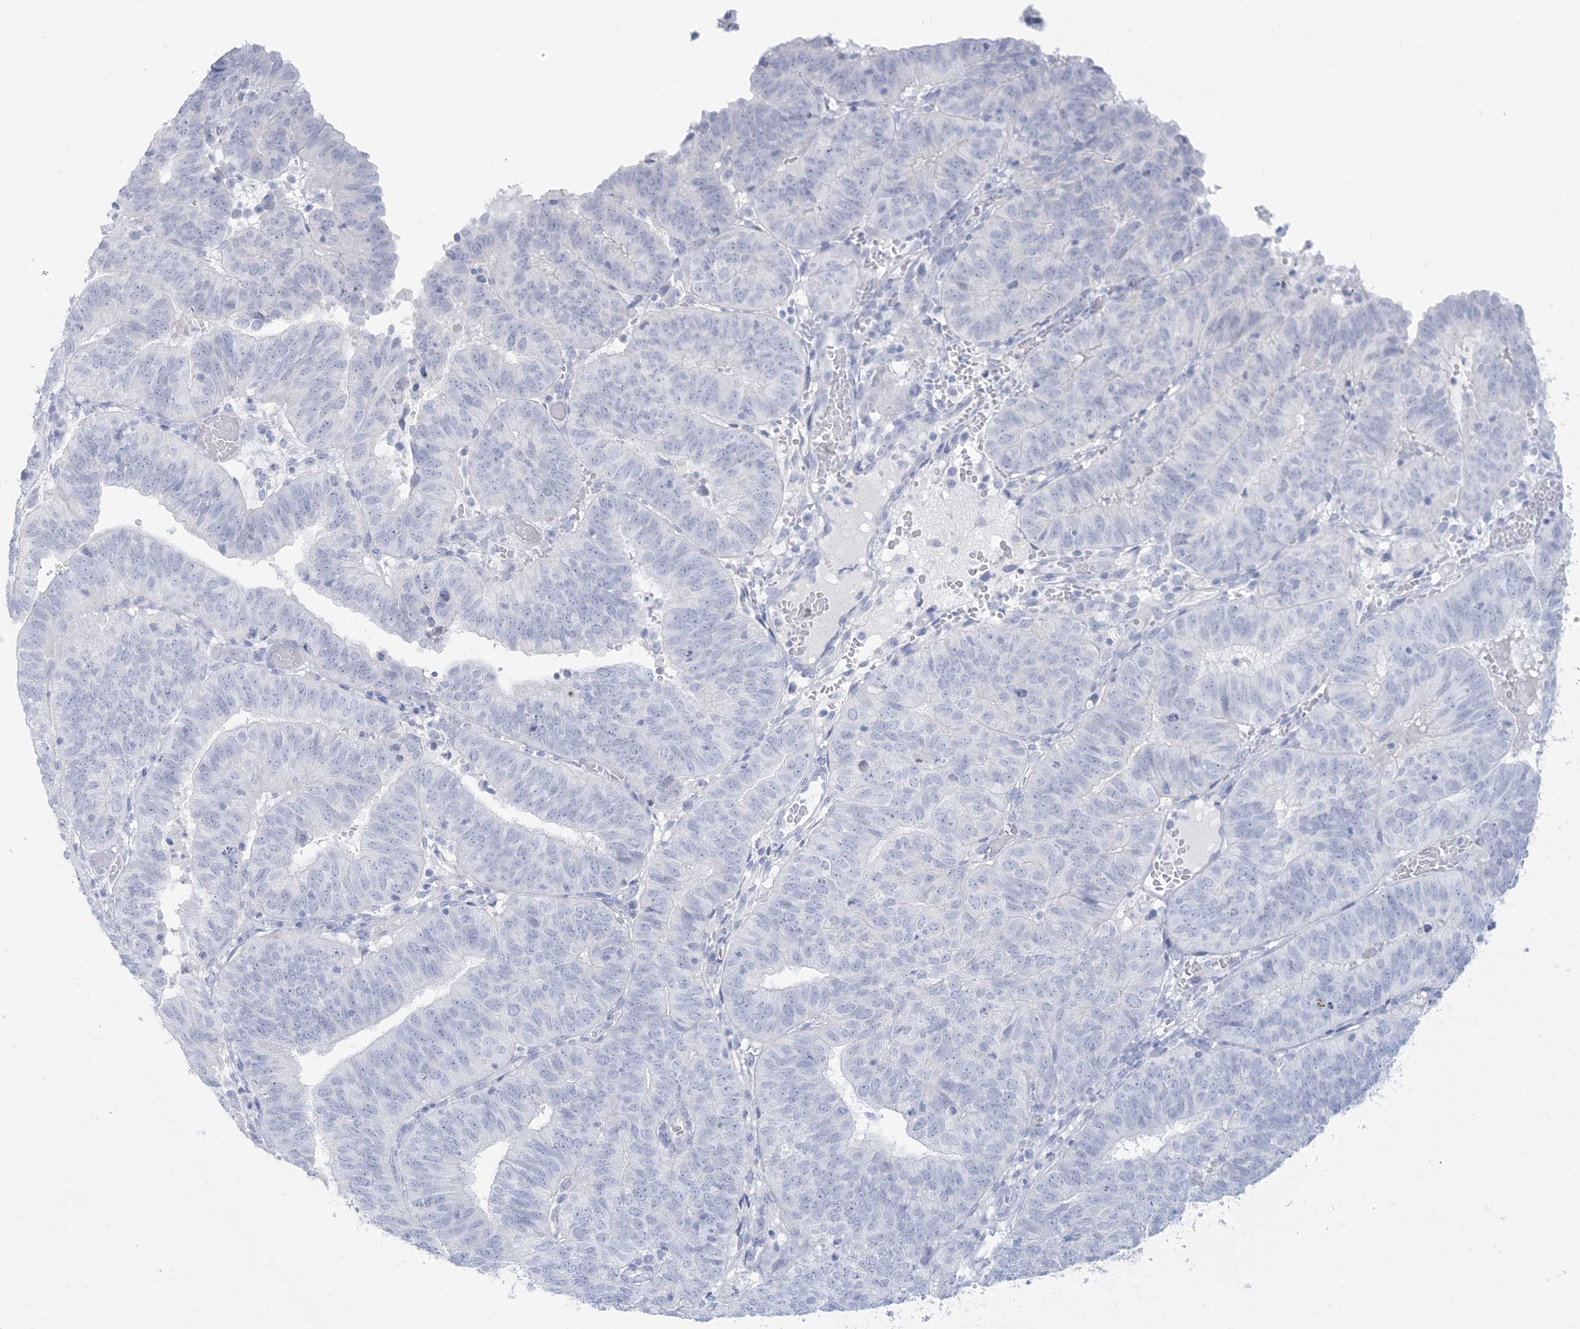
{"staining": {"intensity": "negative", "quantity": "none", "location": "none"}, "tissue": "endometrial cancer", "cell_type": "Tumor cells", "image_type": "cancer", "snomed": [{"axis": "morphology", "description": "Adenocarcinoma, NOS"}, {"axis": "topography", "description": "Uterus"}], "caption": "Photomicrograph shows no significant protein positivity in tumor cells of endometrial adenocarcinoma. (DAB immunohistochemistry visualized using brightfield microscopy, high magnification).", "gene": "AGXT", "patient": {"sex": "female", "age": 77}}